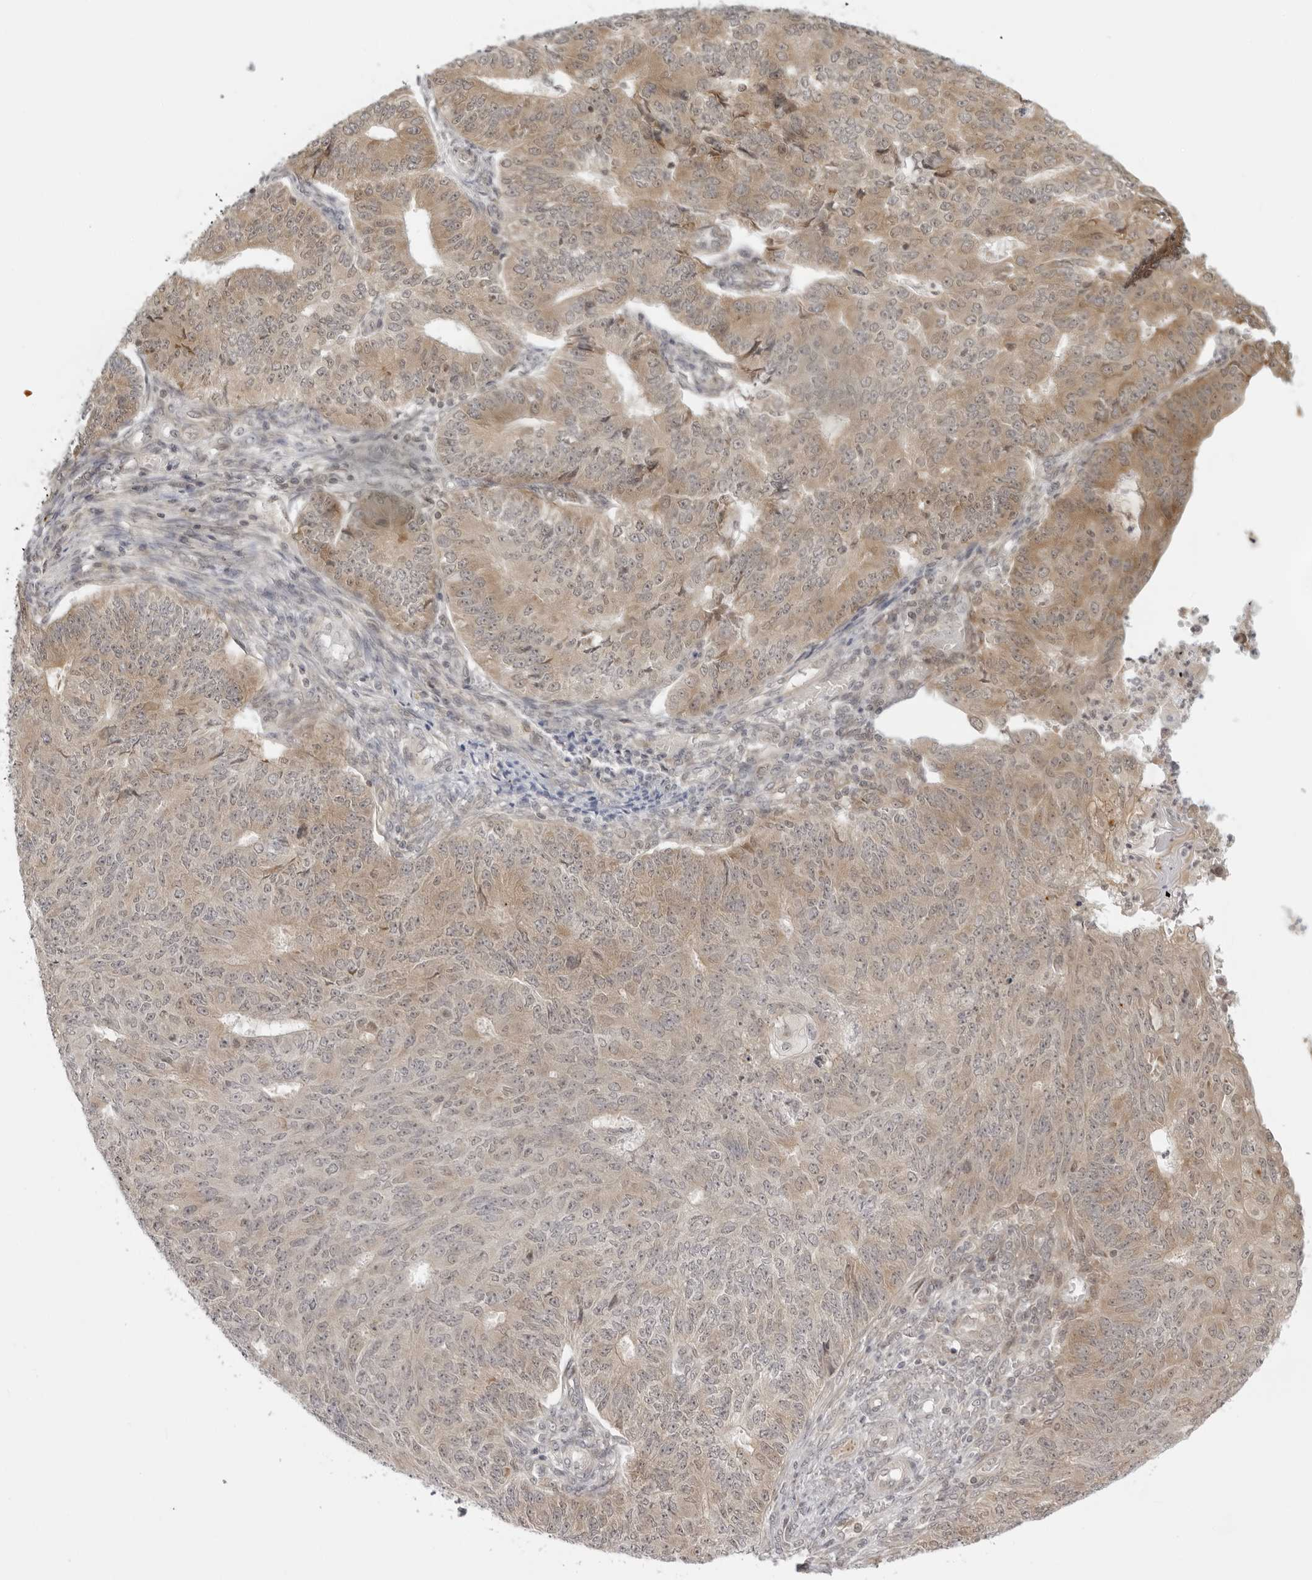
{"staining": {"intensity": "weak", "quantity": "25%-75%", "location": "cytoplasmic/membranous"}, "tissue": "endometrial cancer", "cell_type": "Tumor cells", "image_type": "cancer", "snomed": [{"axis": "morphology", "description": "Adenocarcinoma, NOS"}, {"axis": "topography", "description": "Endometrium"}], "caption": "Protein expression analysis of human adenocarcinoma (endometrial) reveals weak cytoplasmic/membranous expression in approximately 25%-75% of tumor cells.", "gene": "PRRC2C", "patient": {"sex": "female", "age": 32}}